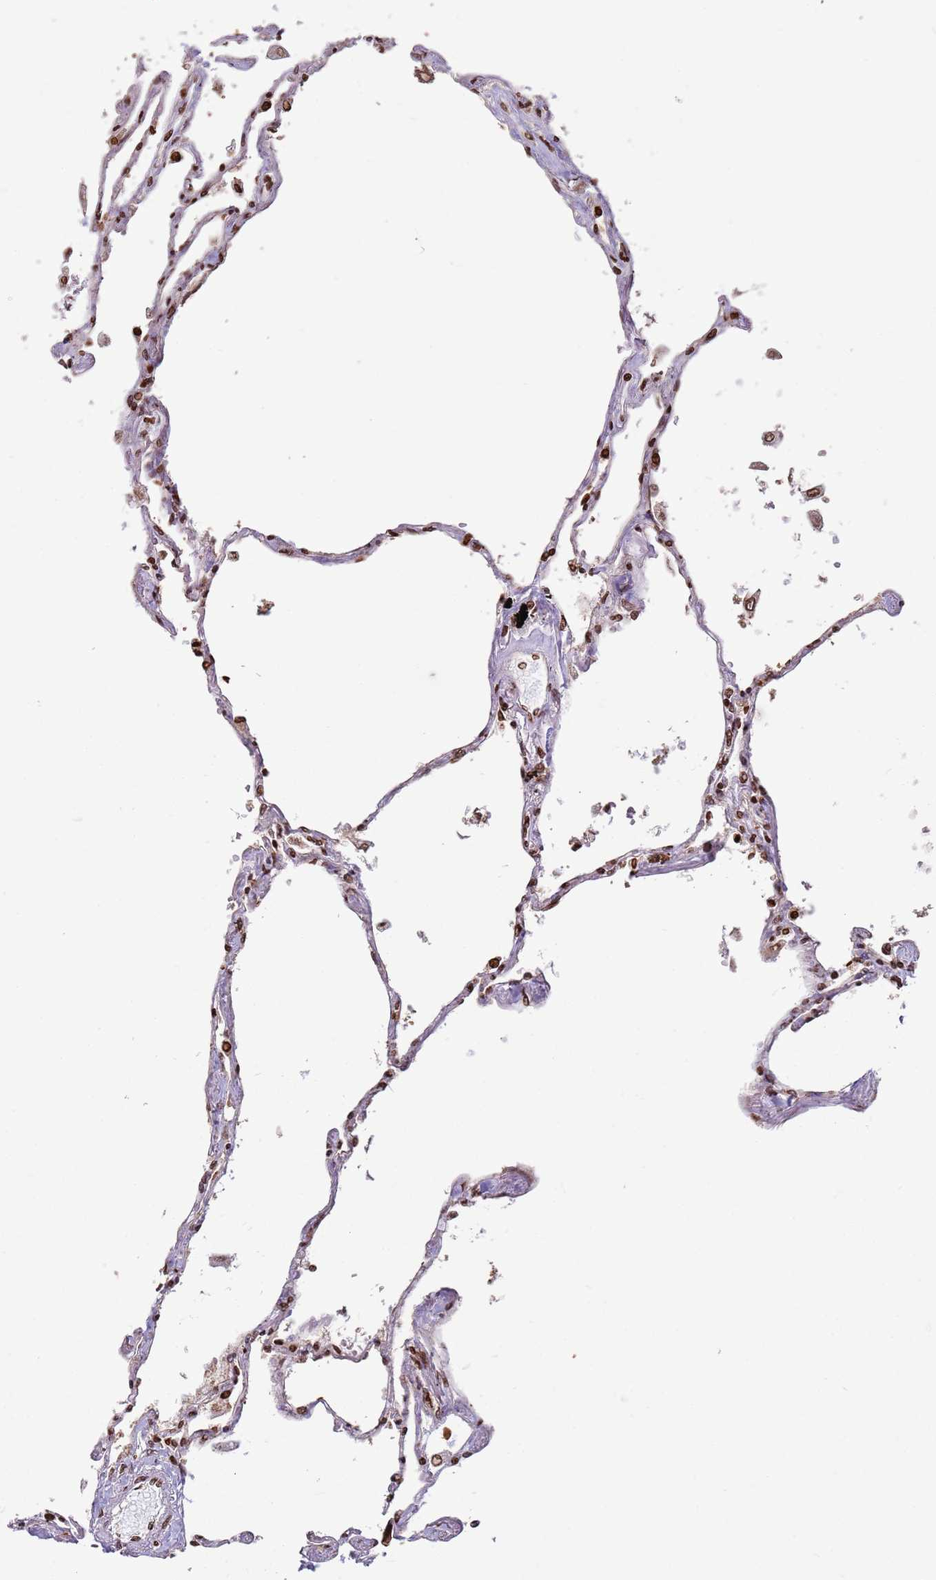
{"staining": {"intensity": "weak", "quantity": "25%-75%", "location": "cytoplasmic/membranous"}, "tissue": "lung", "cell_type": "Alveolar cells", "image_type": "normal", "snomed": [{"axis": "morphology", "description": "Normal tissue, NOS"}, {"axis": "topography", "description": "Lung"}], "caption": "Normal lung shows weak cytoplasmic/membranous expression in about 25%-75% of alveolar cells, visualized by immunohistochemistry. (DAB (3,3'-diaminobenzidine) IHC, brown staining for protein, blue staining for nuclei).", "gene": "SCAF1", "patient": {"sex": "female", "age": 67}}